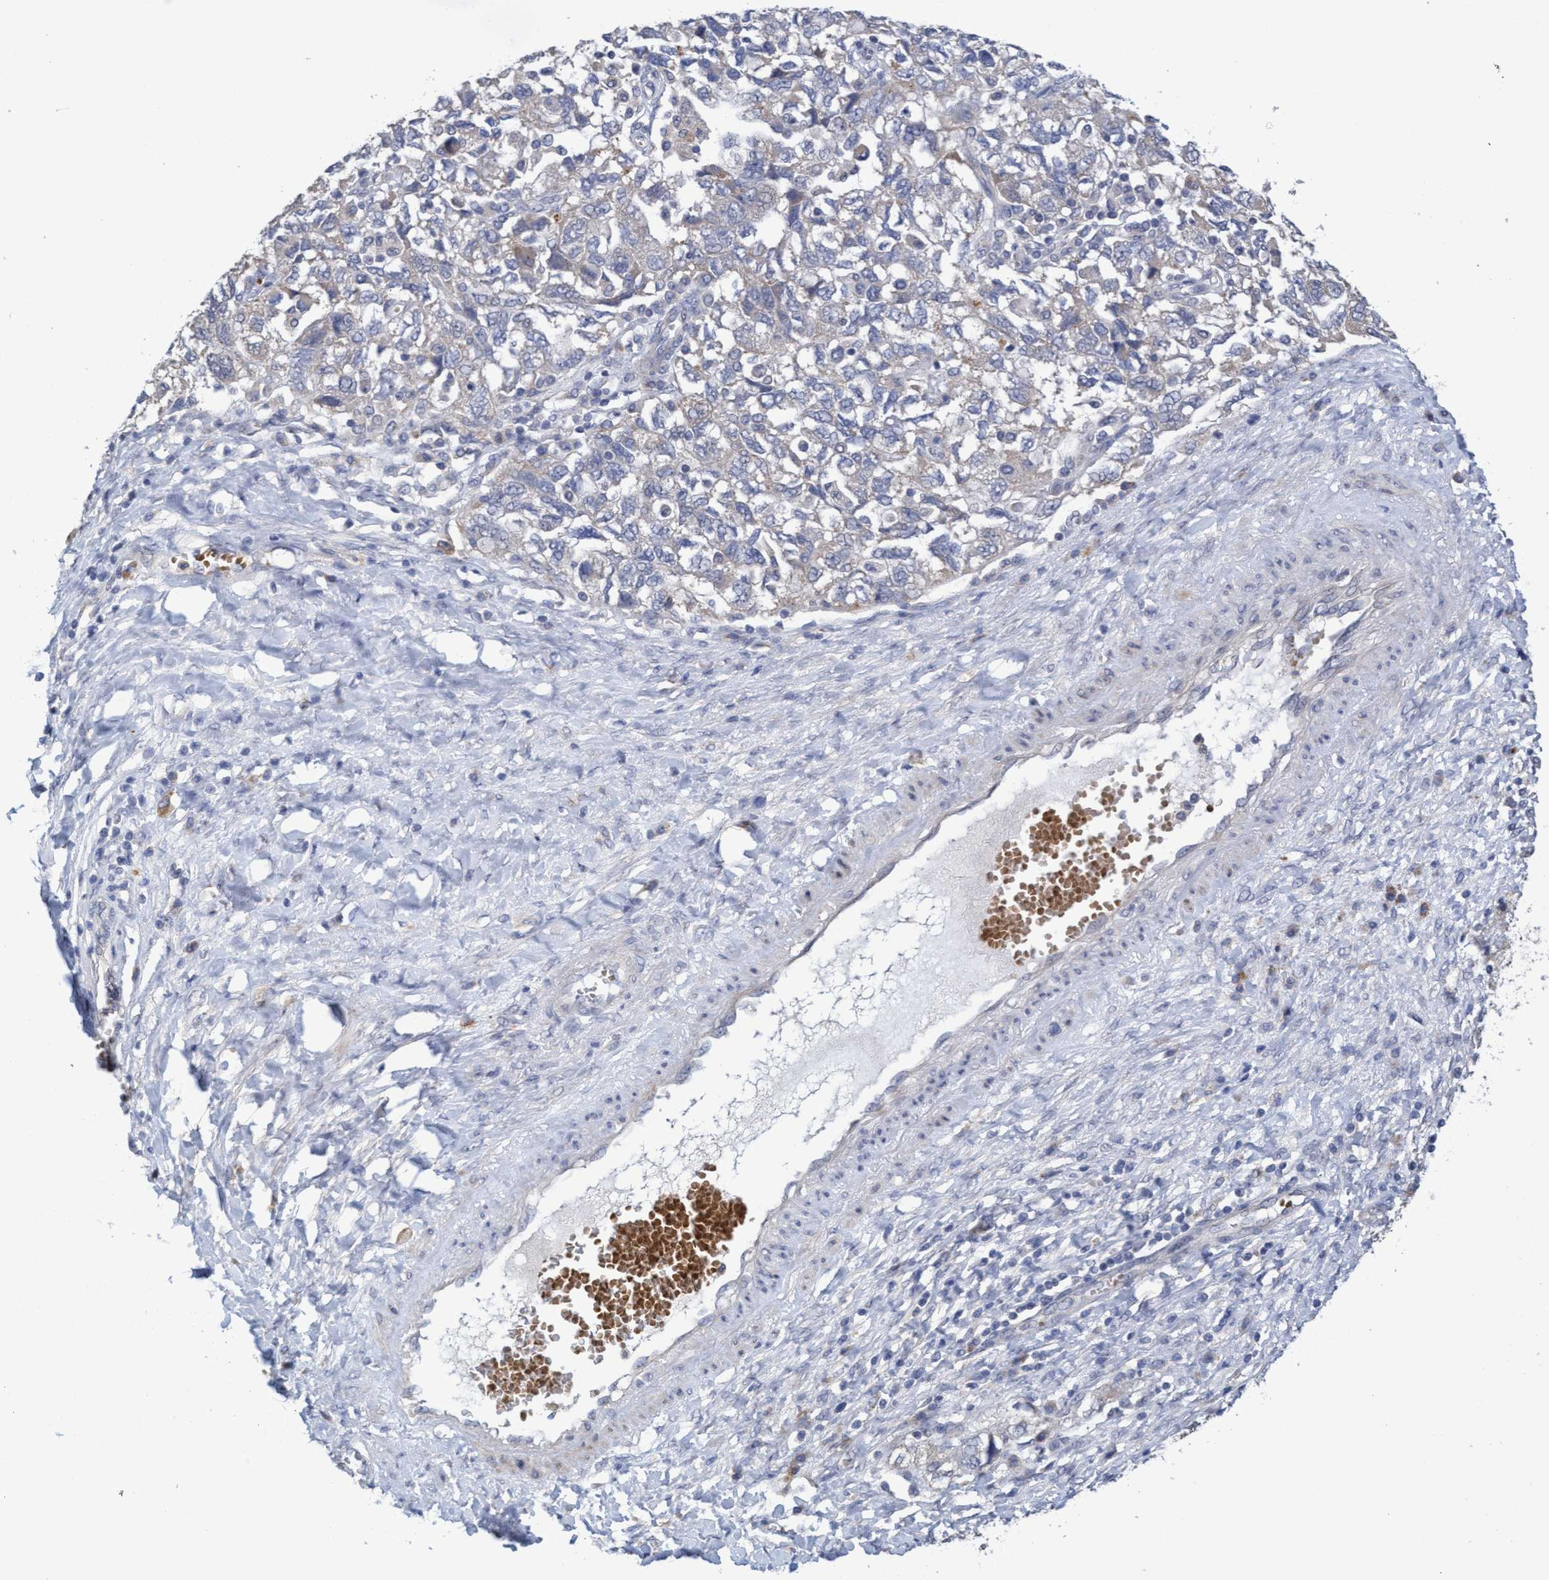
{"staining": {"intensity": "negative", "quantity": "none", "location": "none"}, "tissue": "ovarian cancer", "cell_type": "Tumor cells", "image_type": "cancer", "snomed": [{"axis": "morphology", "description": "Carcinoma, NOS"}, {"axis": "morphology", "description": "Cystadenocarcinoma, serous, NOS"}, {"axis": "topography", "description": "Ovary"}], "caption": "Immunohistochemical staining of ovarian cancer reveals no significant expression in tumor cells.", "gene": "SEMA4D", "patient": {"sex": "female", "age": 69}}